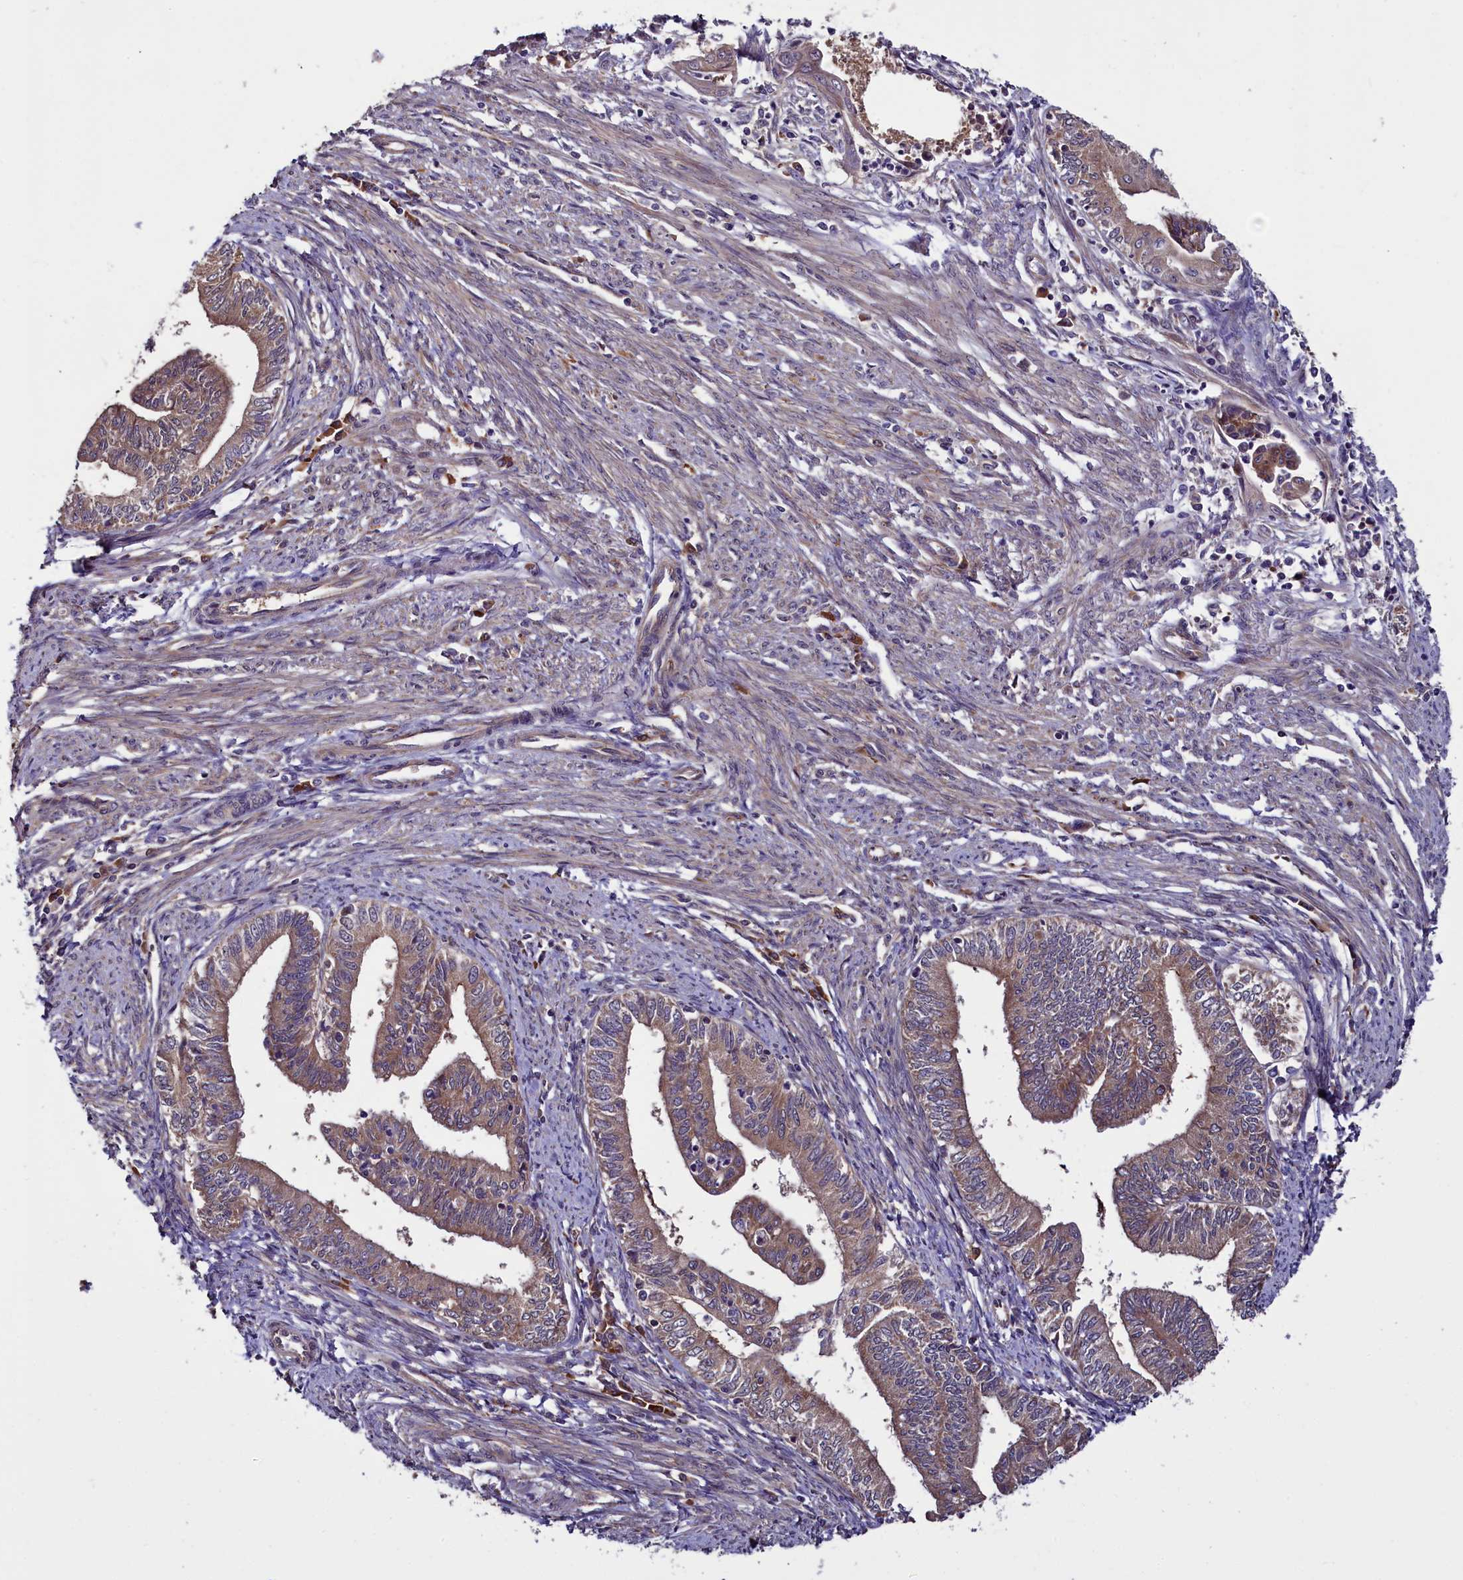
{"staining": {"intensity": "weak", "quantity": ">75%", "location": "cytoplasmic/membranous"}, "tissue": "endometrial cancer", "cell_type": "Tumor cells", "image_type": "cancer", "snomed": [{"axis": "morphology", "description": "Adenocarcinoma, NOS"}, {"axis": "topography", "description": "Endometrium"}], "caption": "The immunohistochemical stain shows weak cytoplasmic/membranous positivity in tumor cells of endometrial adenocarcinoma tissue. Ihc stains the protein of interest in brown and the nuclei are stained blue.", "gene": "RPUSD2", "patient": {"sex": "female", "age": 66}}